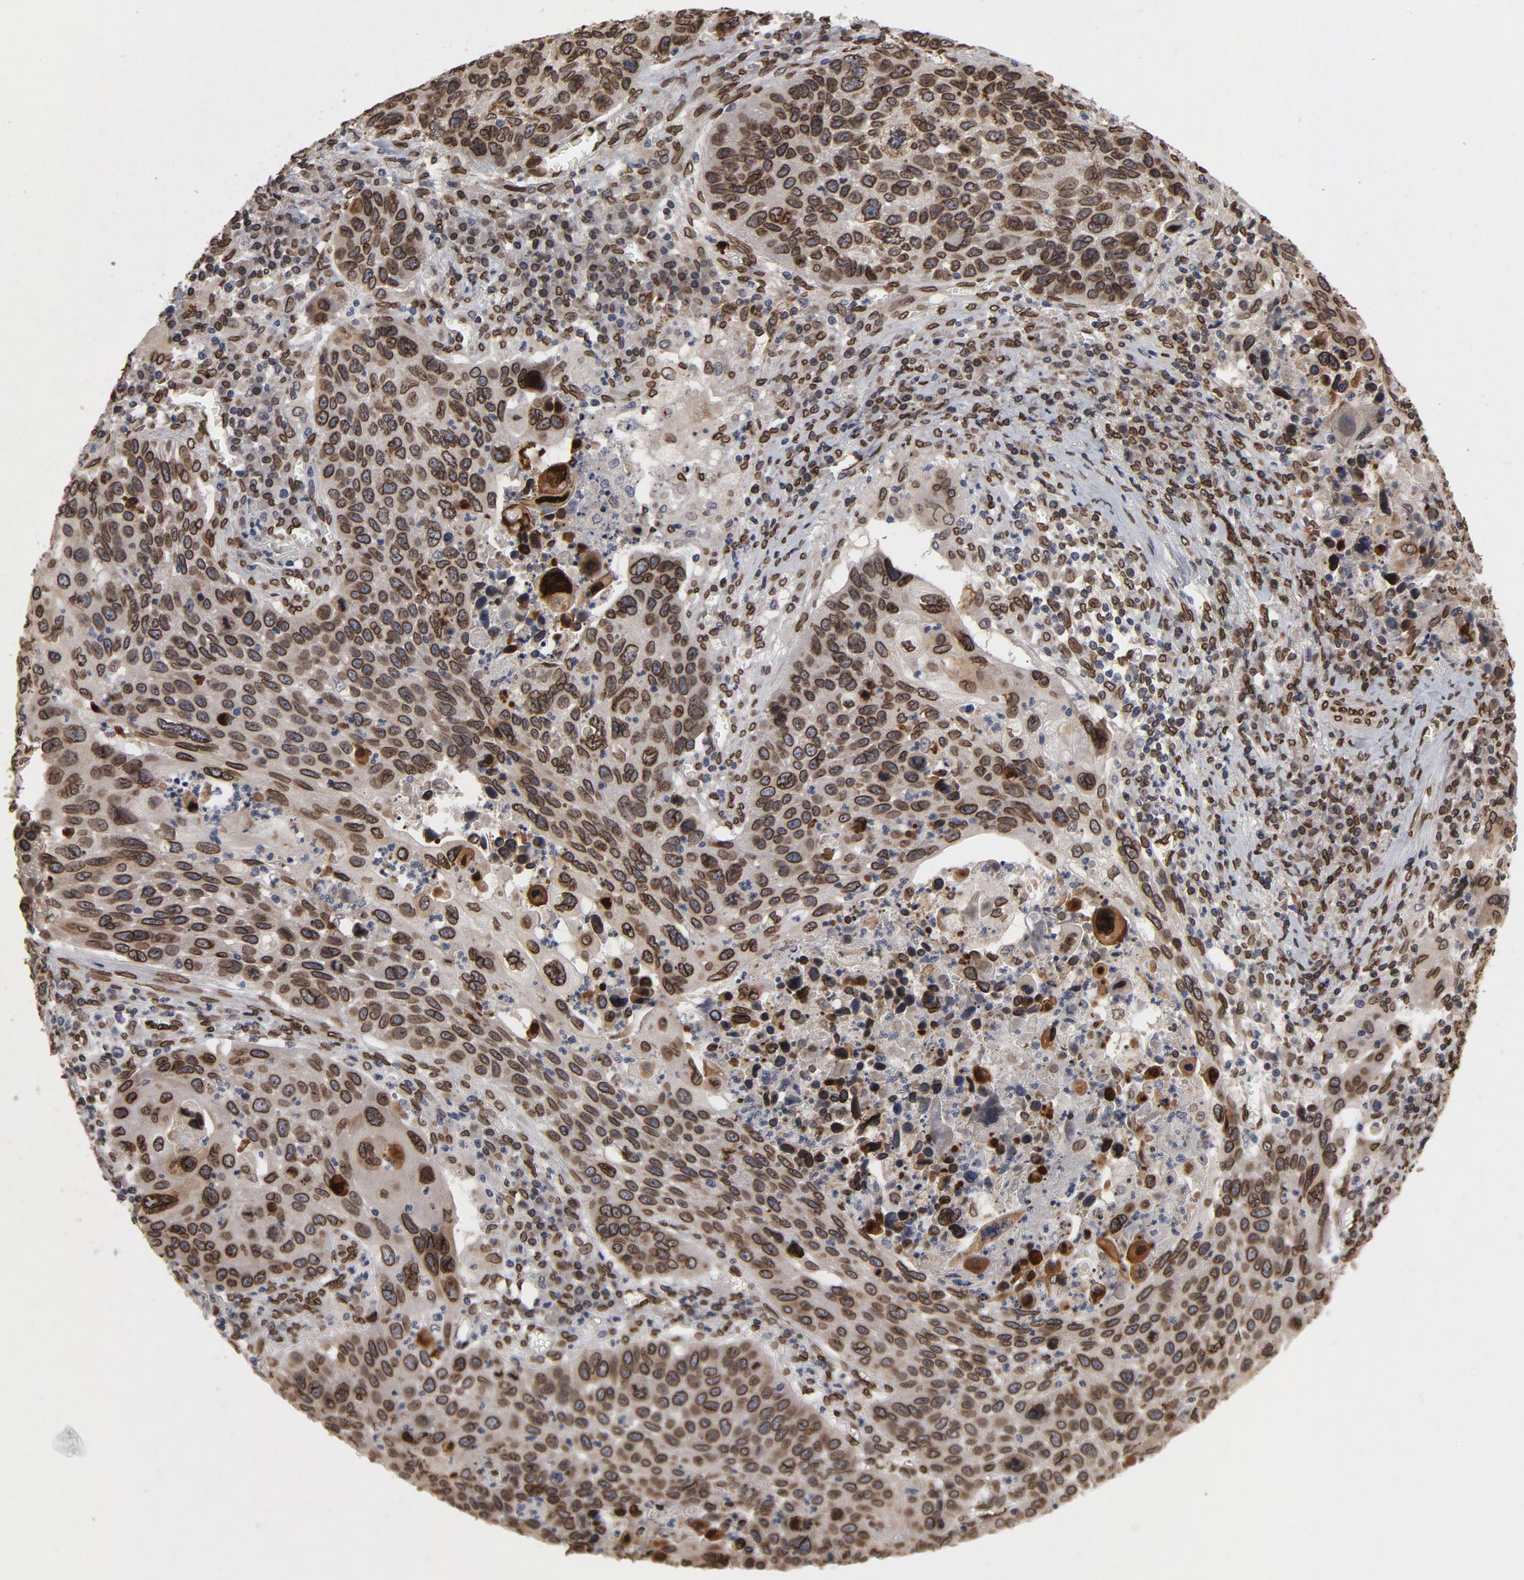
{"staining": {"intensity": "strong", "quantity": ">75%", "location": "cytoplasmic/membranous,nuclear"}, "tissue": "lung cancer", "cell_type": "Tumor cells", "image_type": "cancer", "snomed": [{"axis": "morphology", "description": "Squamous cell carcinoma, NOS"}, {"axis": "topography", "description": "Lung"}], "caption": "Lung cancer (squamous cell carcinoma) stained for a protein displays strong cytoplasmic/membranous and nuclear positivity in tumor cells.", "gene": "LMNA", "patient": {"sex": "male", "age": 68}}